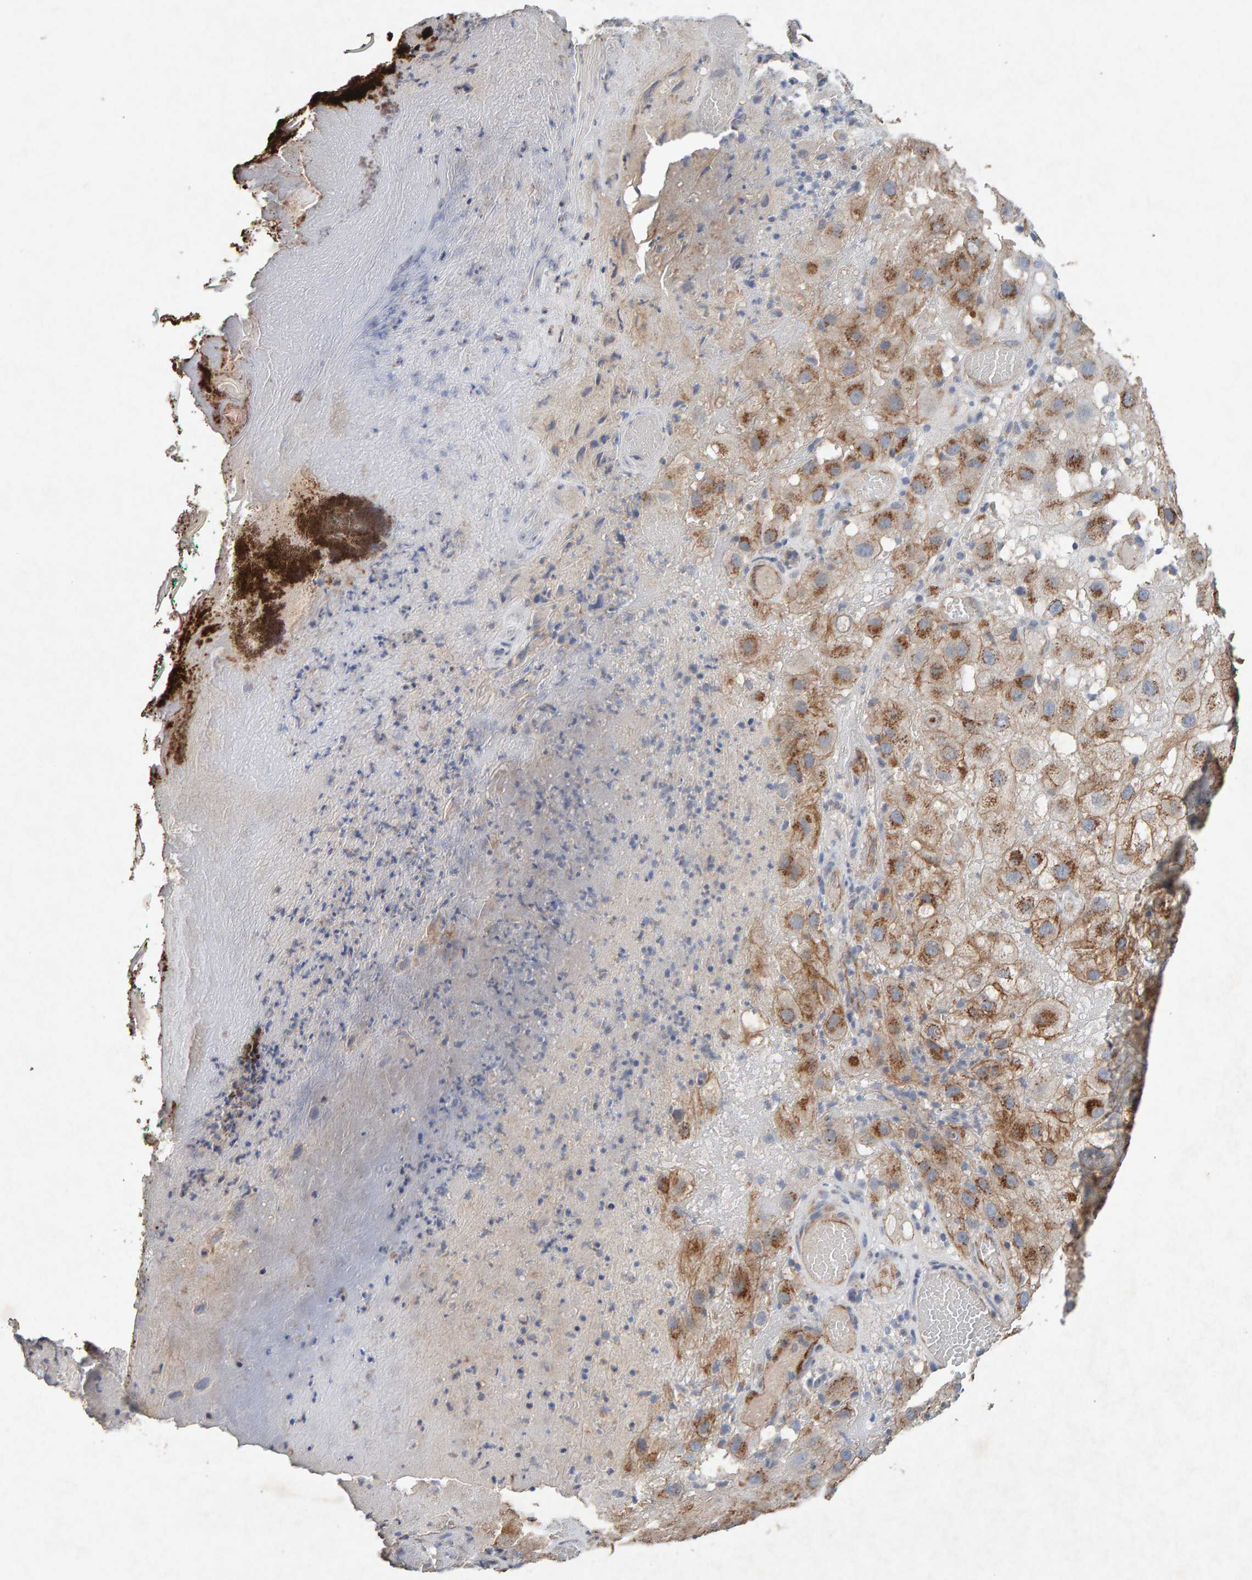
{"staining": {"intensity": "moderate", "quantity": "25%-75%", "location": "cytoplasmic/membranous"}, "tissue": "melanoma", "cell_type": "Tumor cells", "image_type": "cancer", "snomed": [{"axis": "morphology", "description": "Malignant melanoma, NOS"}, {"axis": "topography", "description": "Skin"}], "caption": "Human melanoma stained for a protein (brown) reveals moderate cytoplasmic/membranous positive positivity in approximately 25%-75% of tumor cells.", "gene": "PTPRM", "patient": {"sex": "female", "age": 81}}